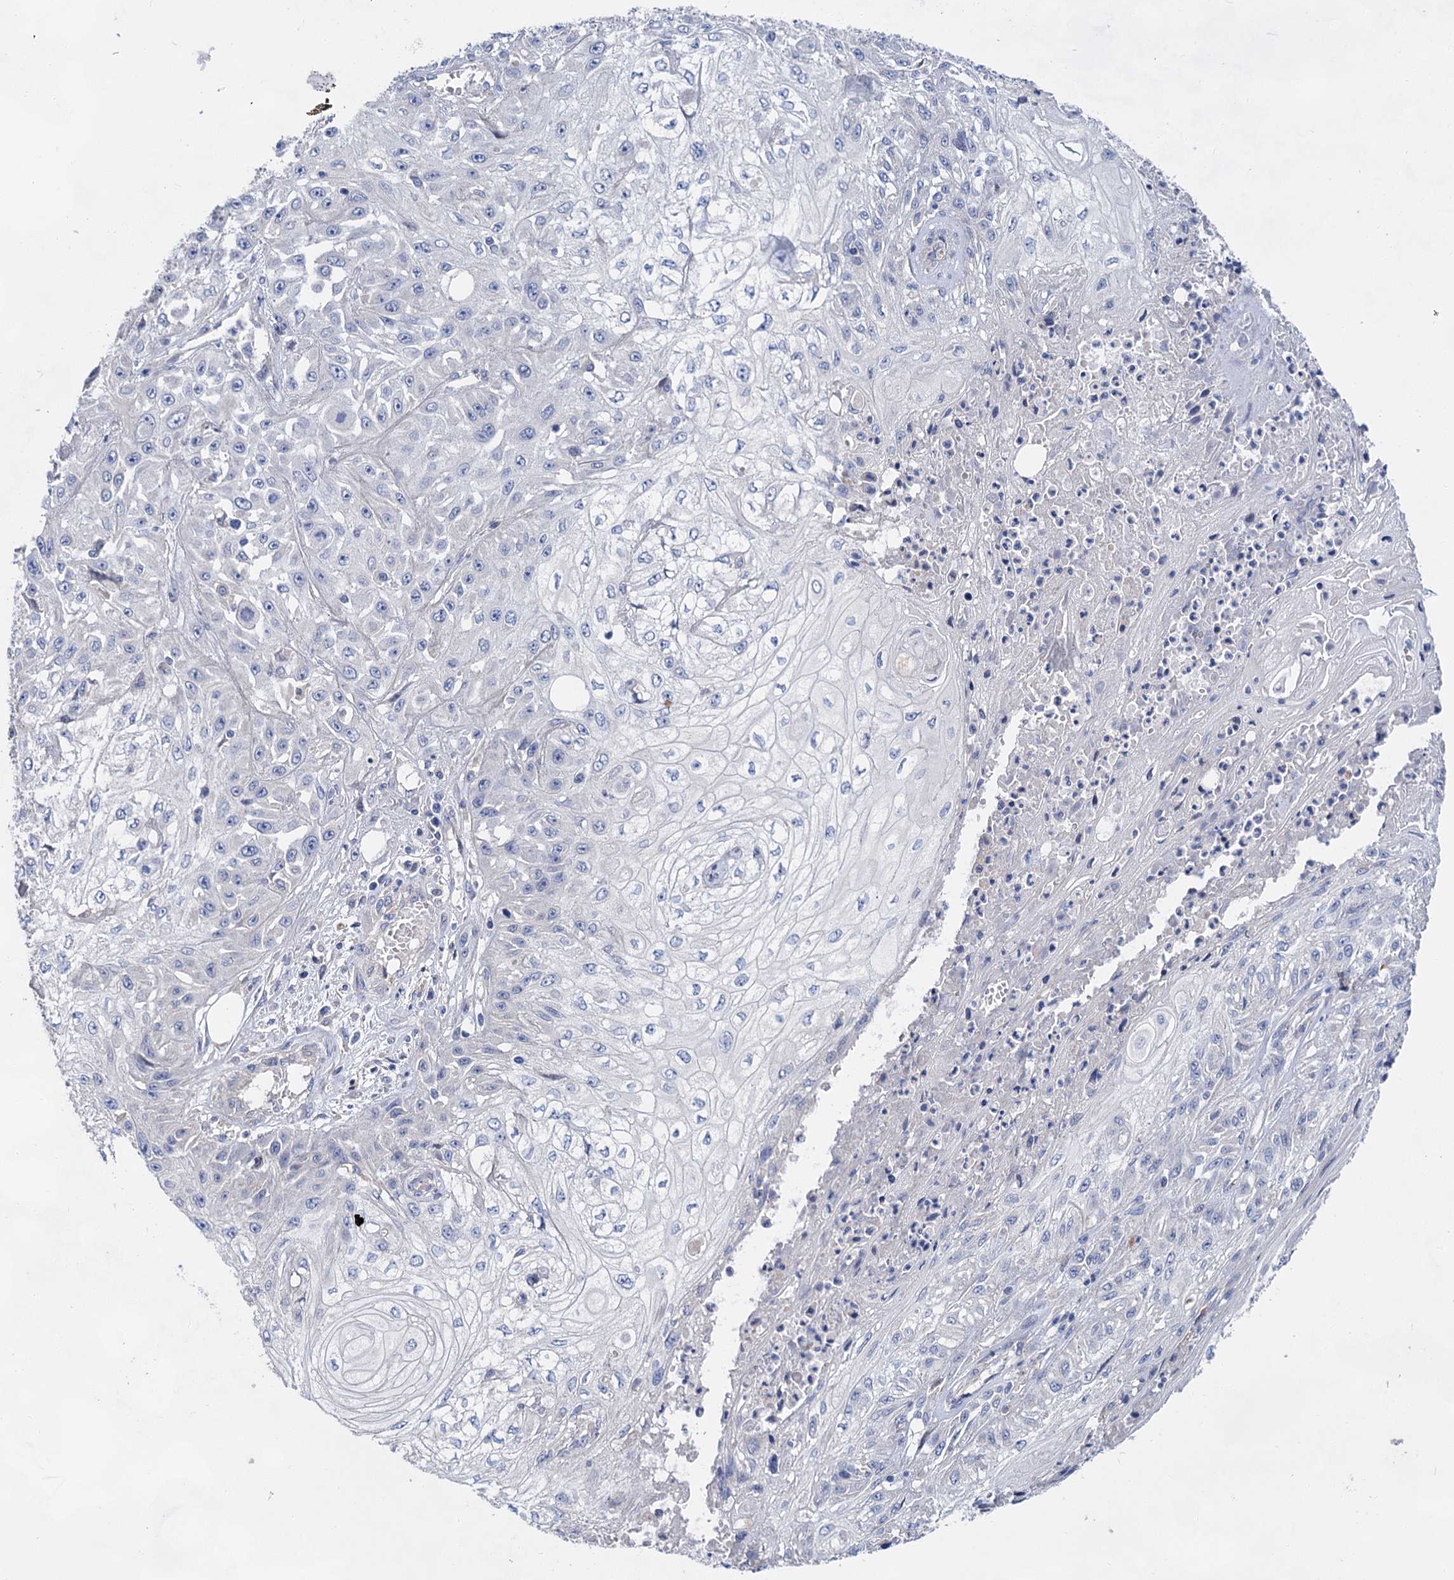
{"staining": {"intensity": "negative", "quantity": "none", "location": "none"}, "tissue": "skin cancer", "cell_type": "Tumor cells", "image_type": "cancer", "snomed": [{"axis": "morphology", "description": "Squamous cell carcinoma, NOS"}, {"axis": "morphology", "description": "Squamous cell carcinoma, metastatic, NOS"}, {"axis": "topography", "description": "Skin"}, {"axis": "topography", "description": "Lymph node"}], "caption": "Tumor cells are negative for protein expression in human skin metastatic squamous cell carcinoma.", "gene": "GPR155", "patient": {"sex": "male", "age": 75}}